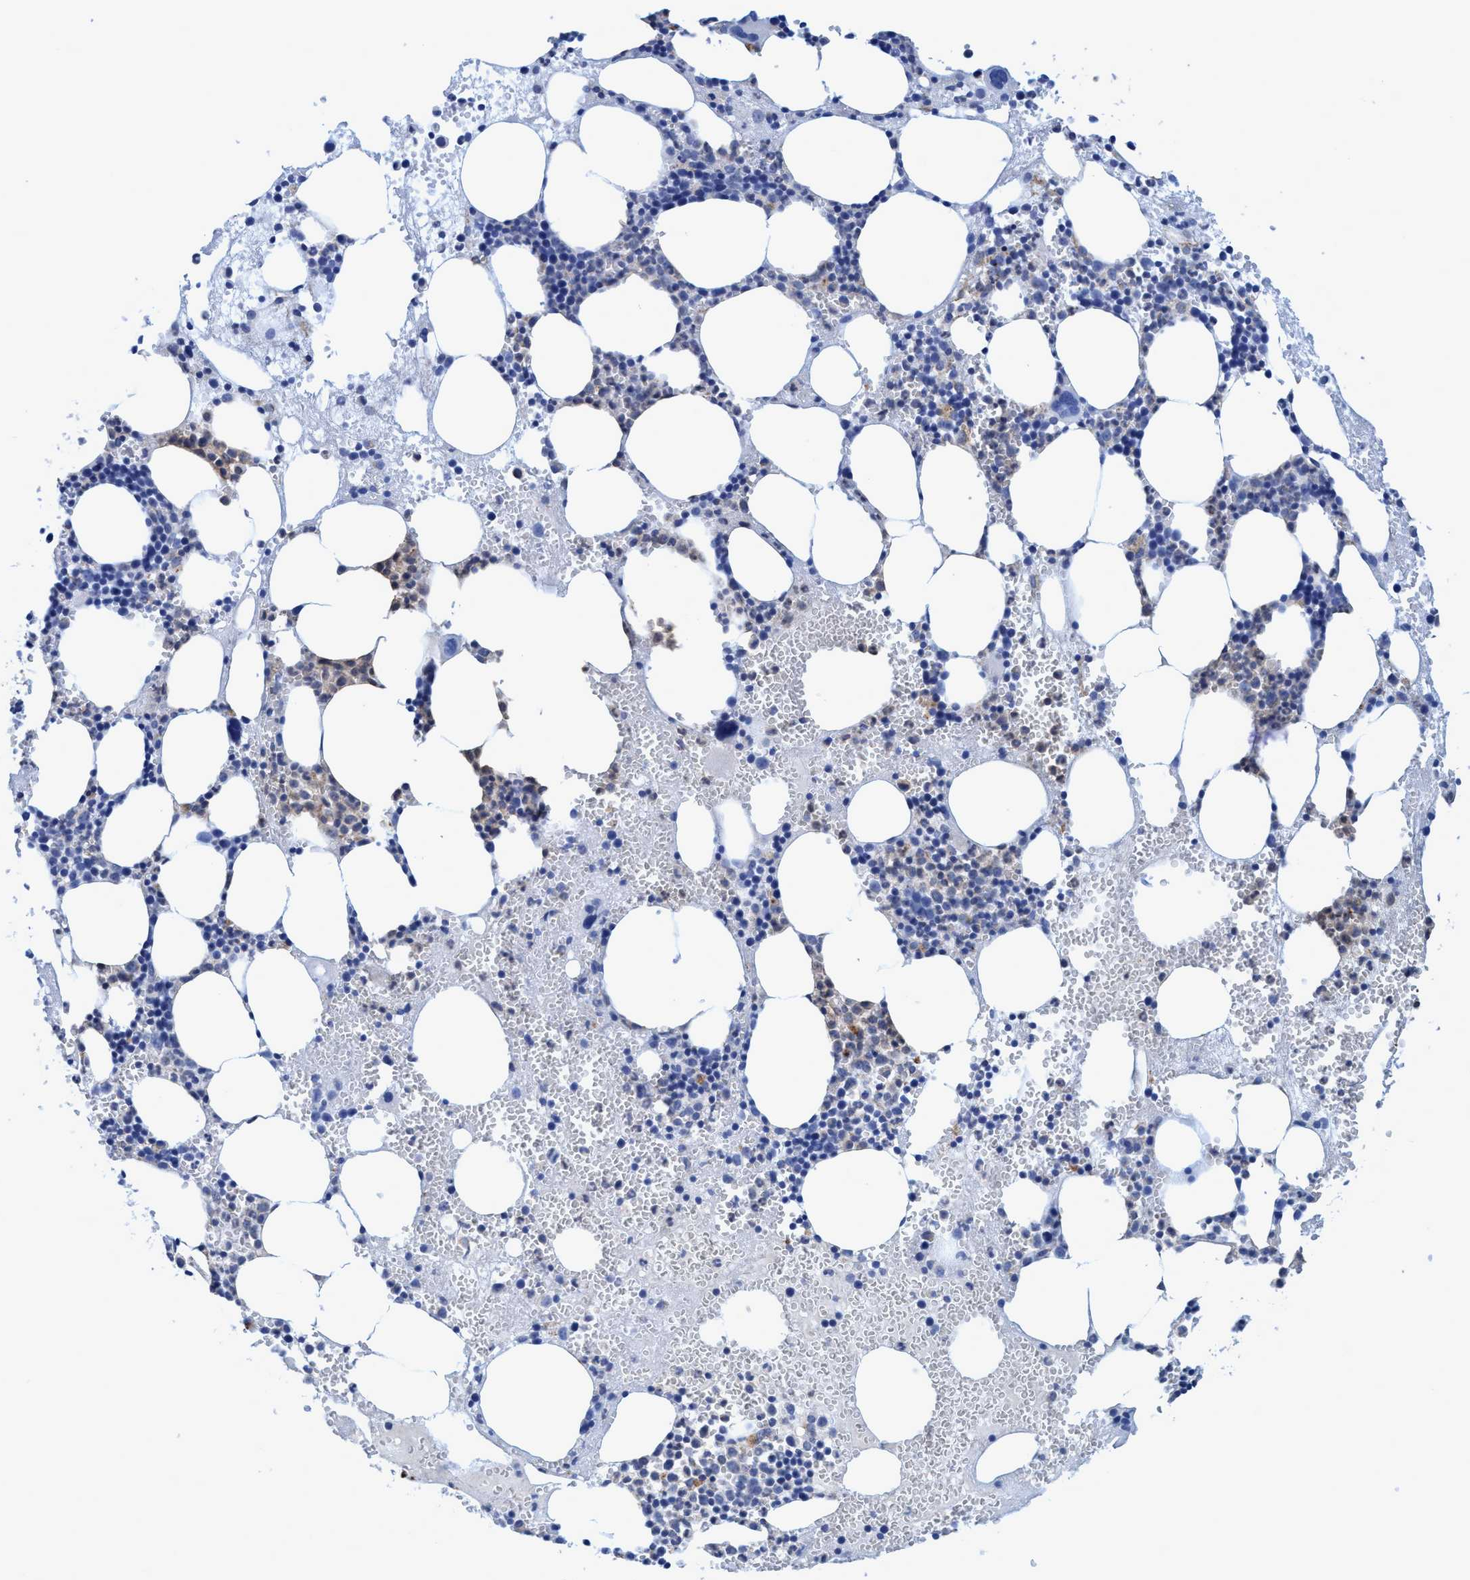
{"staining": {"intensity": "weak", "quantity": "25%-75%", "location": "cytoplasmic/membranous"}, "tissue": "bone marrow", "cell_type": "Hematopoietic cells", "image_type": "normal", "snomed": [{"axis": "morphology", "description": "Normal tissue, NOS"}, {"axis": "morphology", "description": "Inflammation, NOS"}, {"axis": "topography", "description": "Bone marrow"}], "caption": "Immunohistochemistry micrograph of benign bone marrow stained for a protein (brown), which demonstrates low levels of weak cytoplasmic/membranous positivity in approximately 25%-75% of hematopoietic cells.", "gene": "GULP1", "patient": {"sex": "female", "age": 67}}